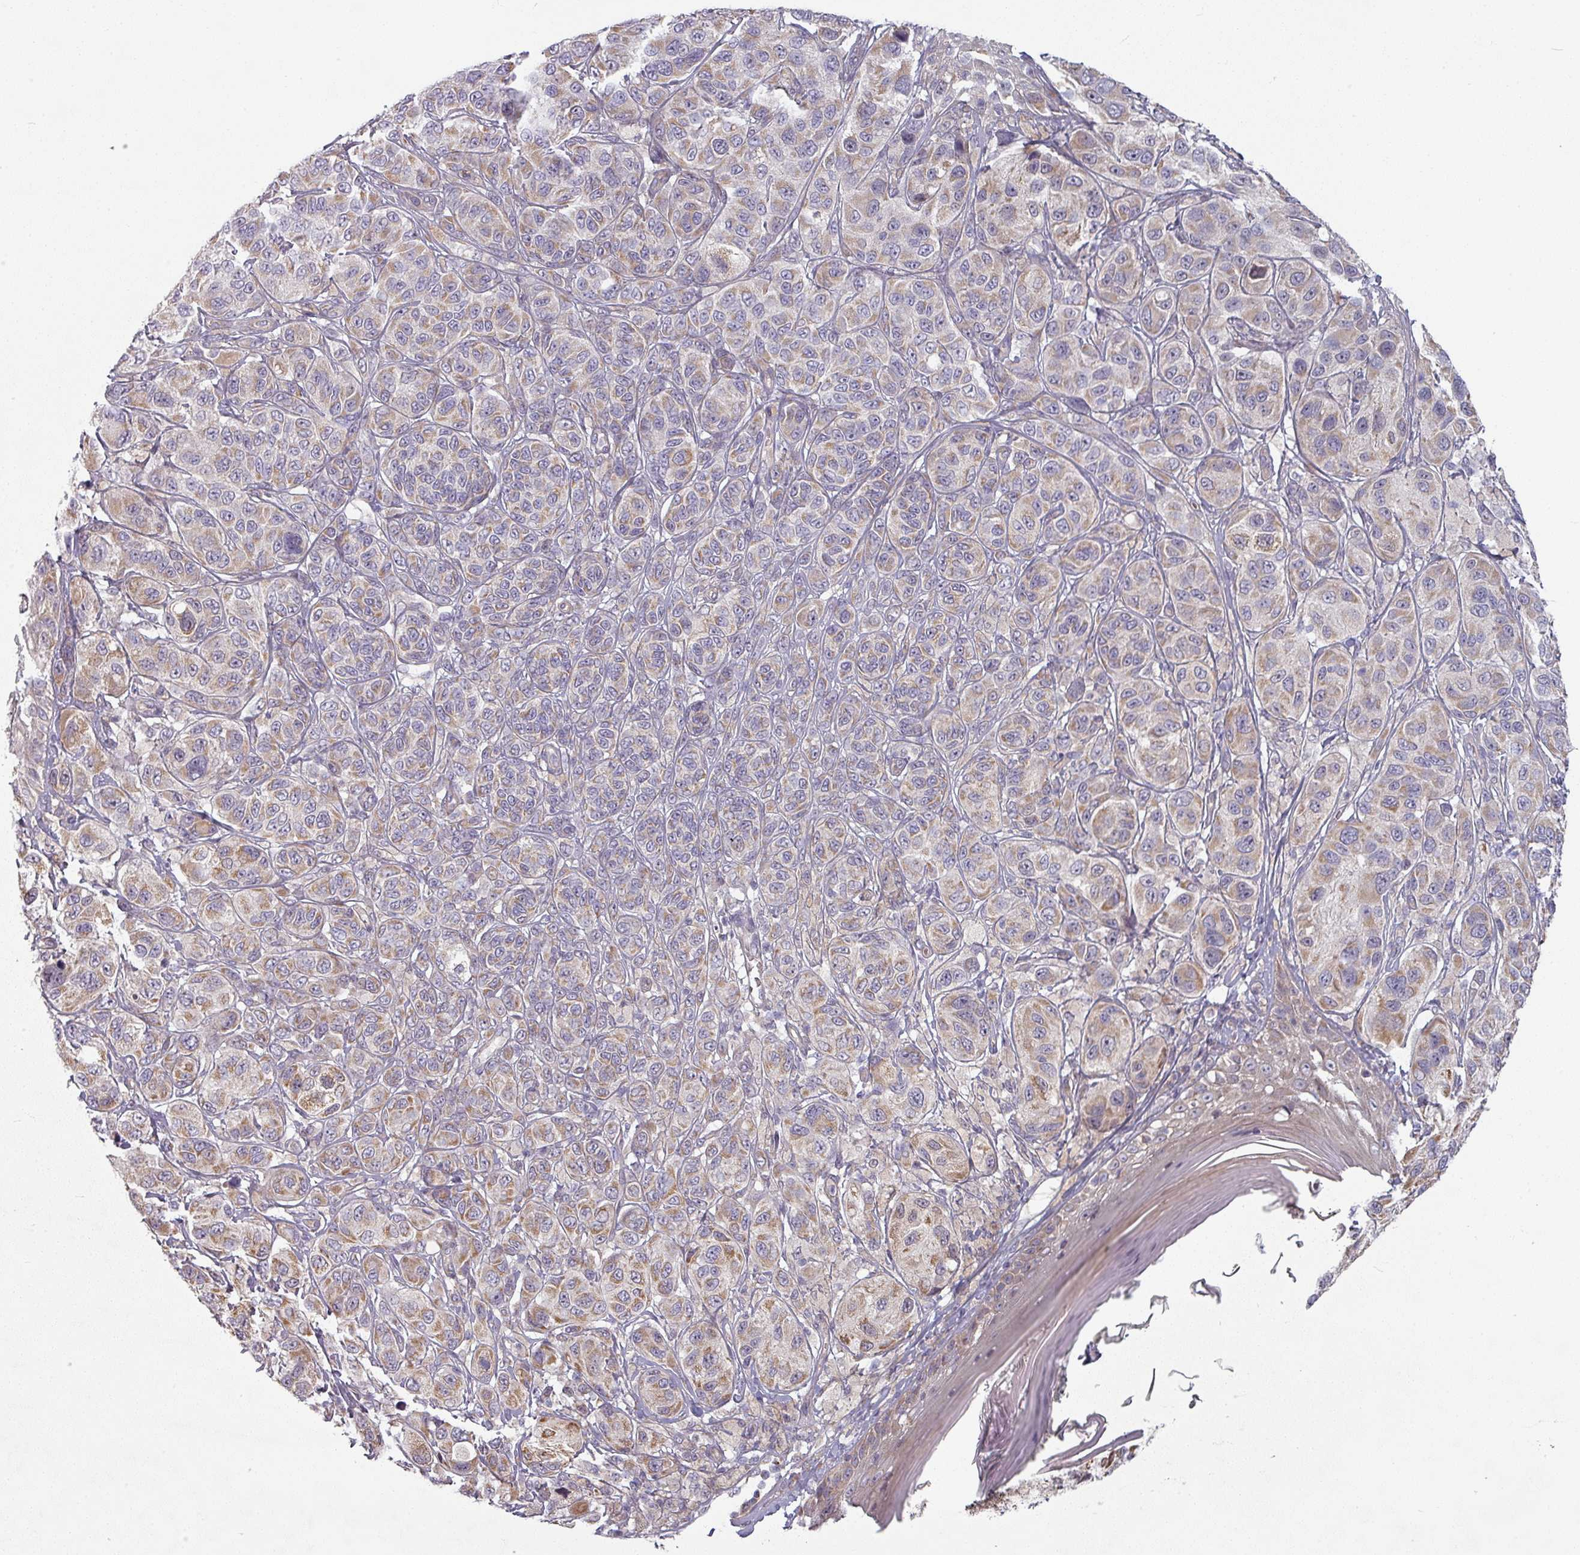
{"staining": {"intensity": "weak", "quantity": ">75%", "location": "cytoplasmic/membranous"}, "tissue": "melanoma", "cell_type": "Tumor cells", "image_type": "cancer", "snomed": [{"axis": "morphology", "description": "Malignant melanoma, NOS"}, {"axis": "topography", "description": "Skin"}], "caption": "An immunohistochemistry histopathology image of tumor tissue is shown. Protein staining in brown shows weak cytoplasmic/membranous positivity in malignant melanoma within tumor cells.", "gene": "PLEKHJ1", "patient": {"sex": "male", "age": 42}}